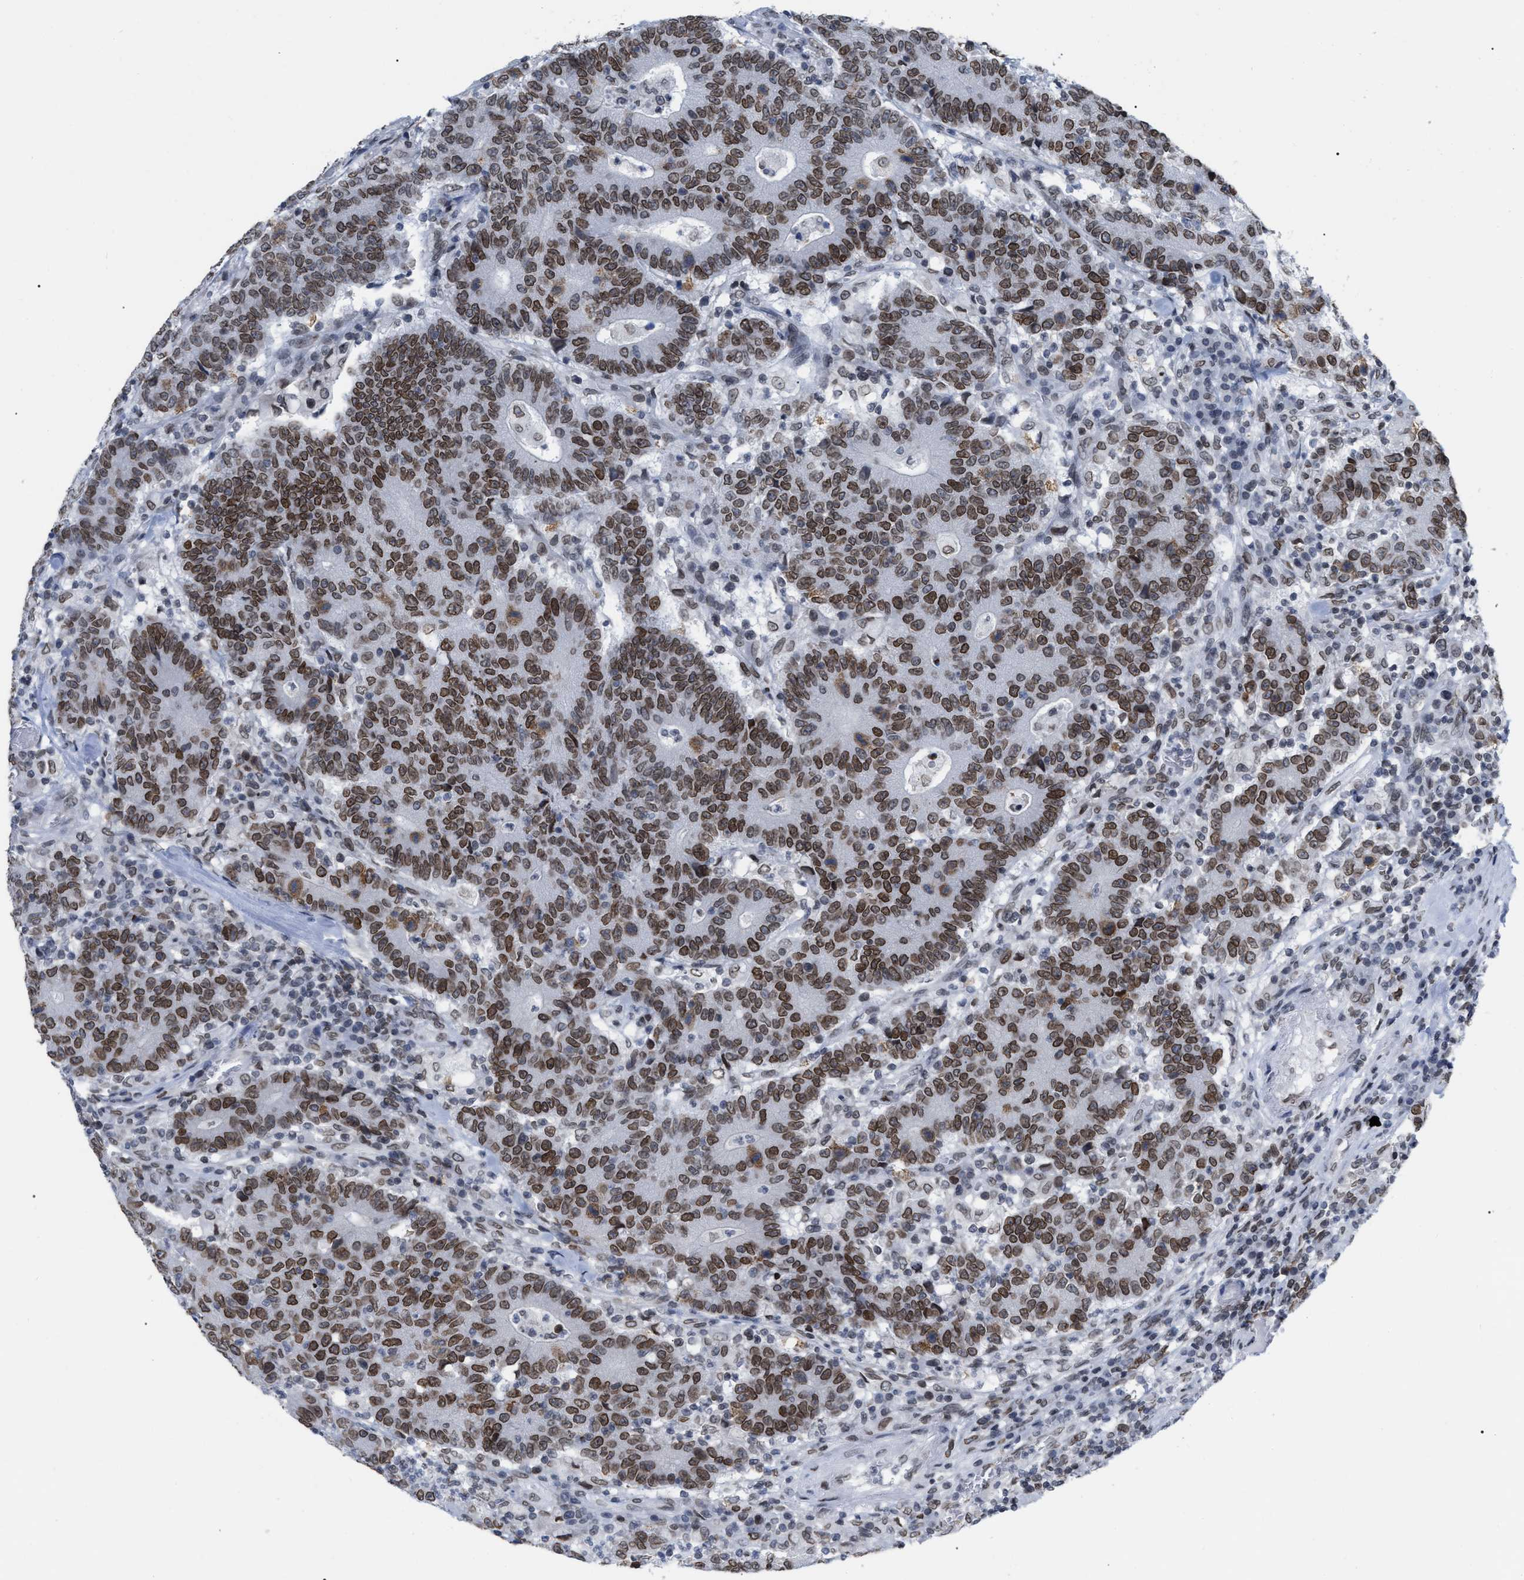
{"staining": {"intensity": "moderate", "quantity": ">75%", "location": "cytoplasmic/membranous,nuclear"}, "tissue": "colorectal cancer", "cell_type": "Tumor cells", "image_type": "cancer", "snomed": [{"axis": "morphology", "description": "Normal tissue, NOS"}, {"axis": "morphology", "description": "Adenocarcinoma, NOS"}, {"axis": "topography", "description": "Colon"}], "caption": "Immunohistochemical staining of colorectal cancer (adenocarcinoma) displays medium levels of moderate cytoplasmic/membranous and nuclear expression in about >75% of tumor cells.", "gene": "TPR", "patient": {"sex": "female", "age": 75}}